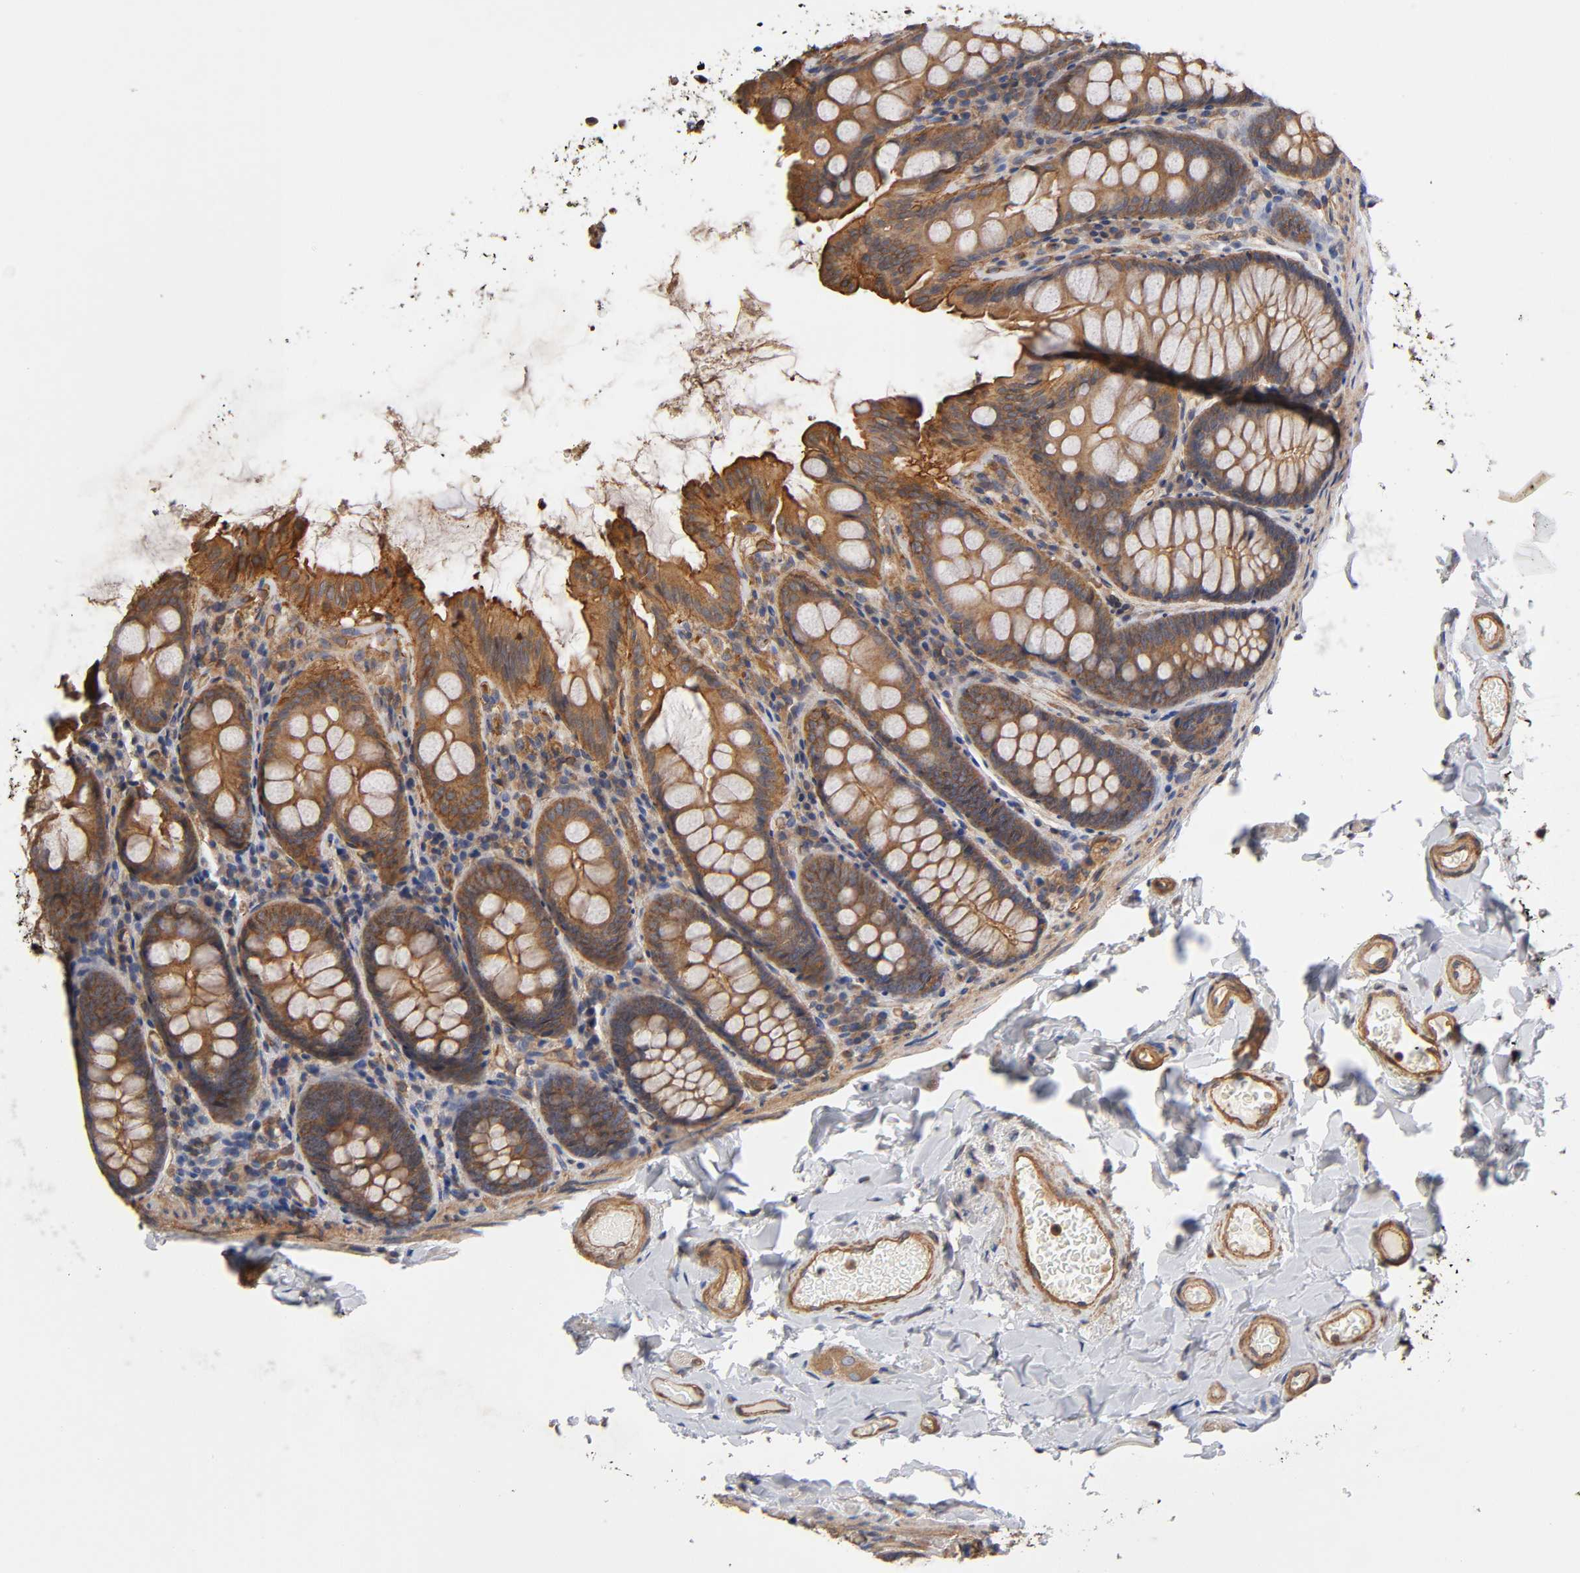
{"staining": {"intensity": "moderate", "quantity": ">75%", "location": "cytoplasmic/membranous"}, "tissue": "colon", "cell_type": "Endothelial cells", "image_type": "normal", "snomed": [{"axis": "morphology", "description": "Normal tissue, NOS"}, {"axis": "topography", "description": "Colon"}], "caption": "Protein staining of normal colon displays moderate cytoplasmic/membranous positivity in about >75% of endothelial cells.", "gene": "LAMTOR2", "patient": {"sex": "female", "age": 61}}